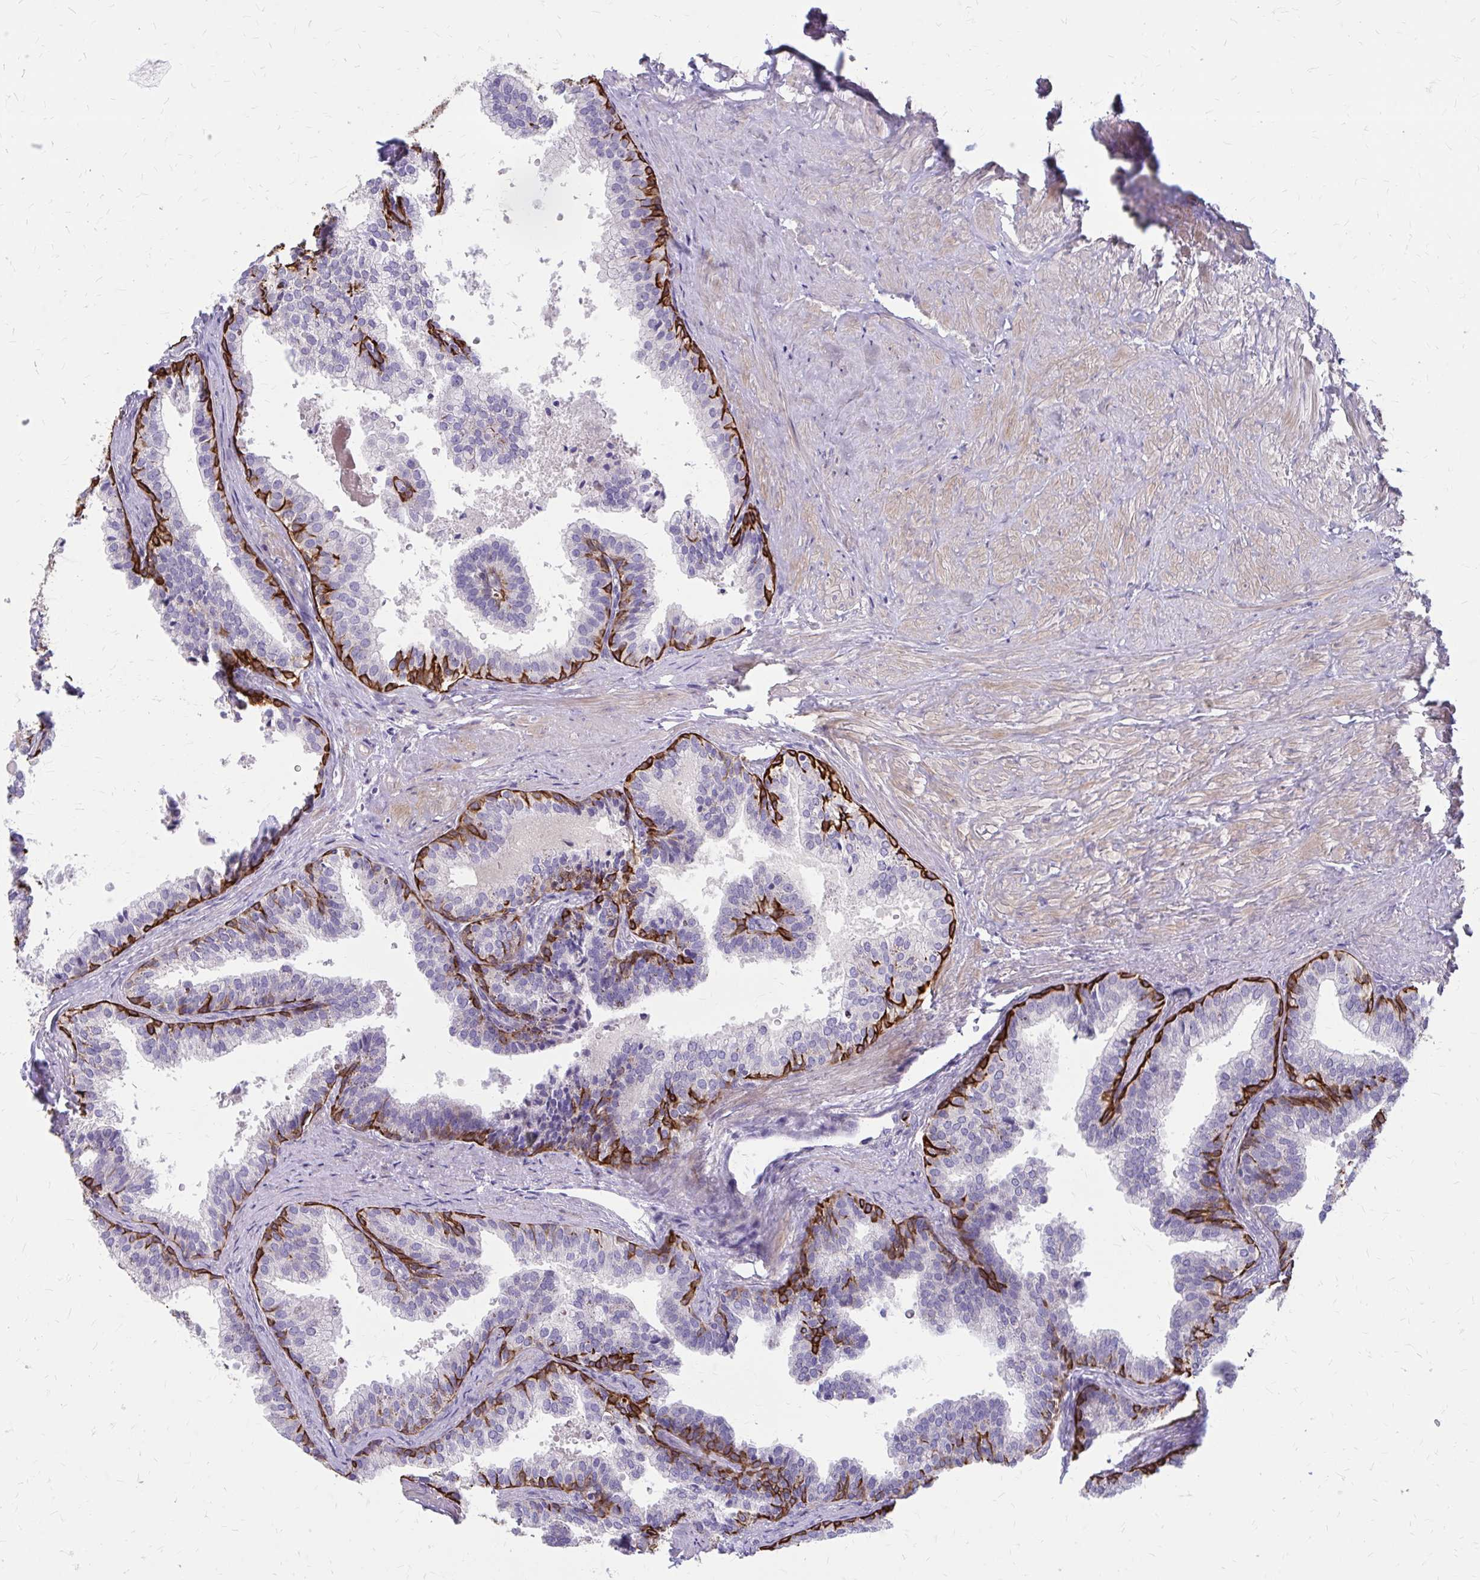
{"staining": {"intensity": "strong", "quantity": "<25%", "location": "cytoplasmic/membranous"}, "tissue": "prostate", "cell_type": "Glandular cells", "image_type": "normal", "snomed": [{"axis": "morphology", "description": "Normal tissue, NOS"}, {"axis": "topography", "description": "Prostate"}, {"axis": "topography", "description": "Peripheral nerve tissue"}], "caption": "Unremarkable prostate displays strong cytoplasmic/membranous expression in about <25% of glandular cells, visualized by immunohistochemistry. (brown staining indicates protein expression, while blue staining denotes nuclei).", "gene": "GLYATL2", "patient": {"sex": "male", "age": 55}}